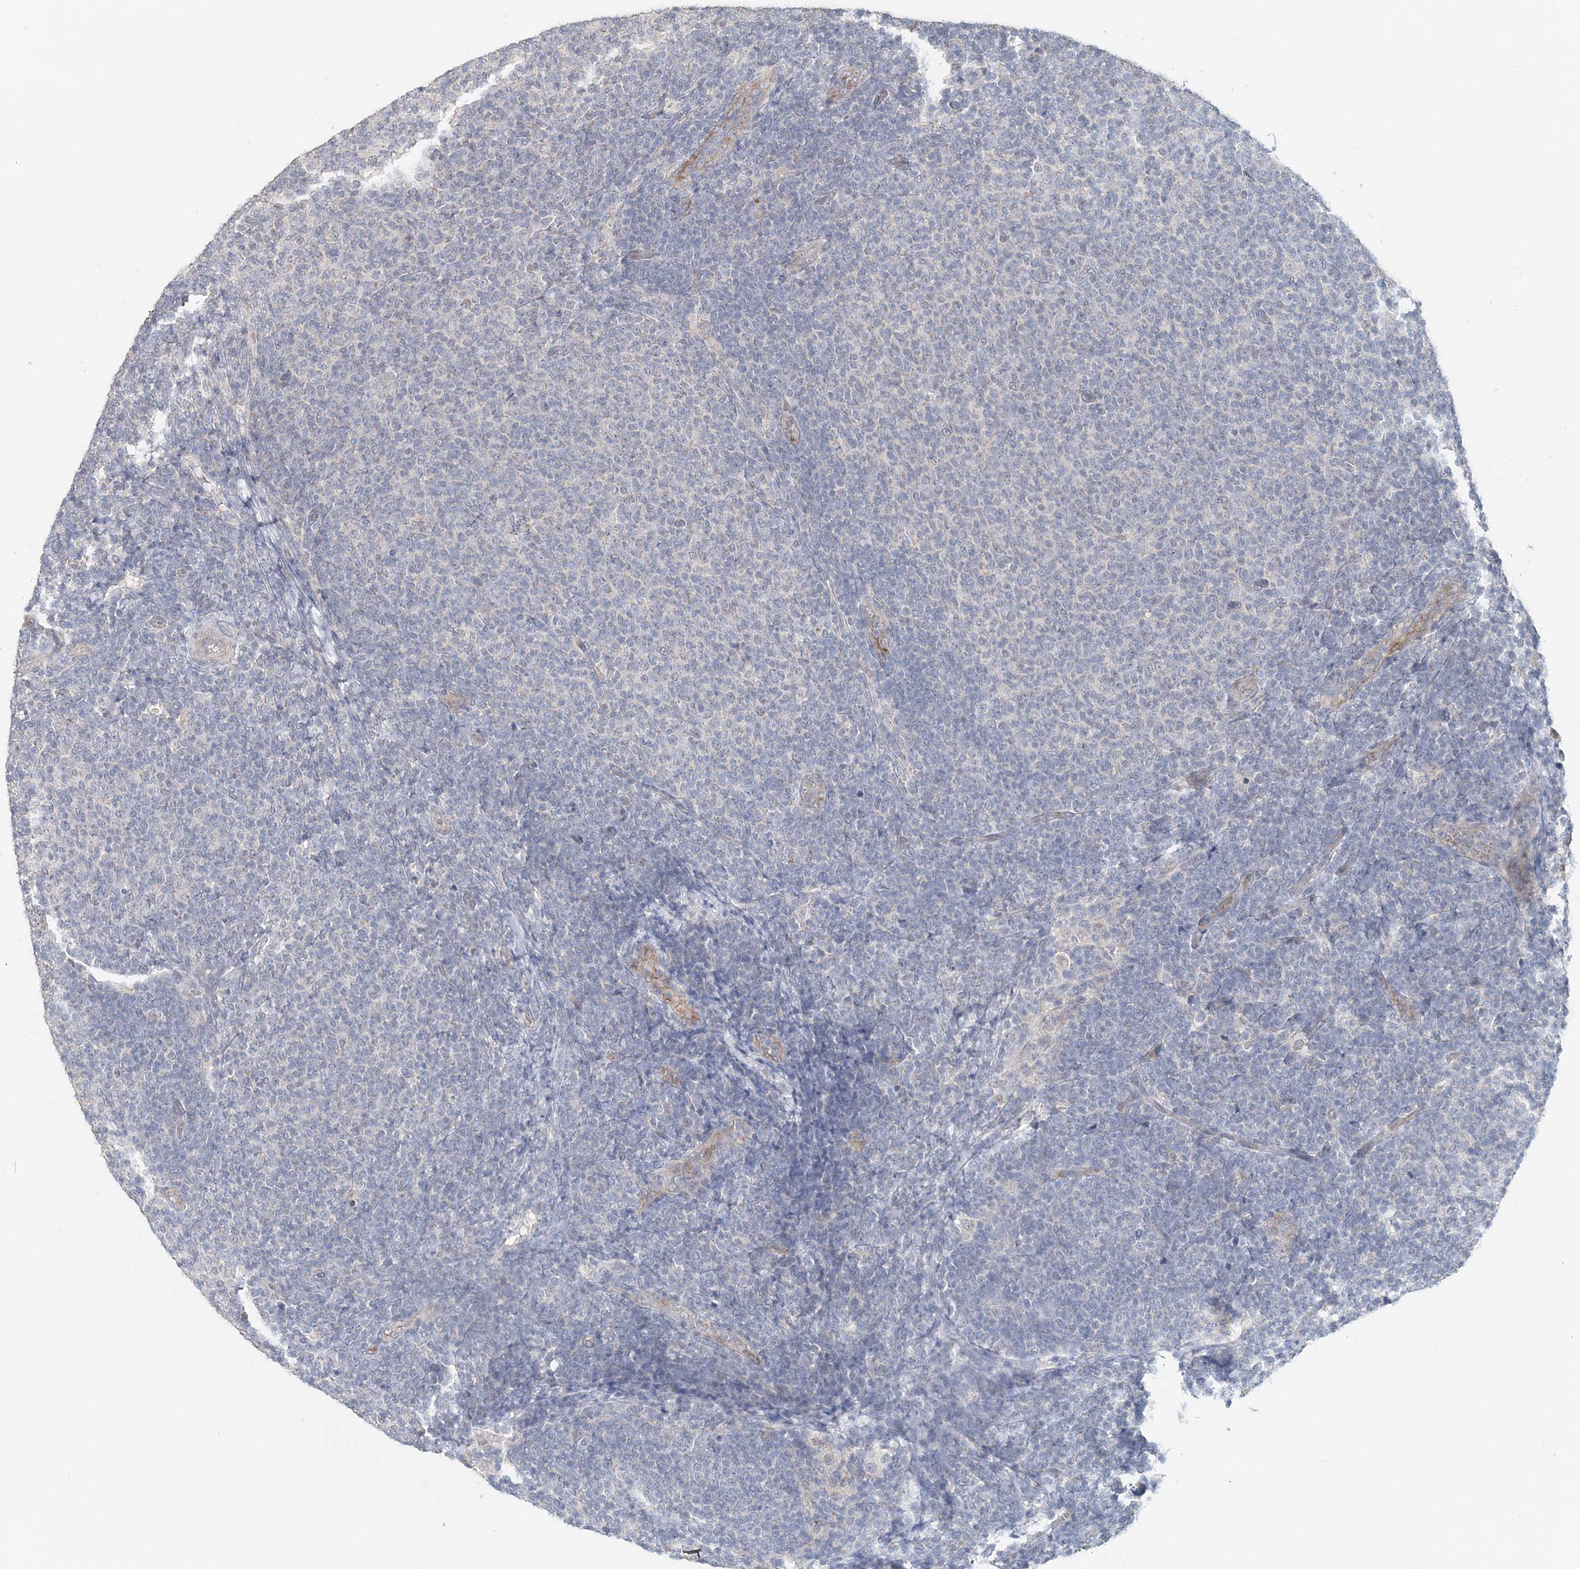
{"staining": {"intensity": "negative", "quantity": "none", "location": "none"}, "tissue": "lymphoma", "cell_type": "Tumor cells", "image_type": "cancer", "snomed": [{"axis": "morphology", "description": "Malignant lymphoma, non-Hodgkin's type, Low grade"}, {"axis": "topography", "description": "Lymph node"}], "caption": "A photomicrograph of malignant lymphoma, non-Hodgkin's type (low-grade) stained for a protein shows no brown staining in tumor cells.", "gene": "FBXO38", "patient": {"sex": "male", "age": 66}}